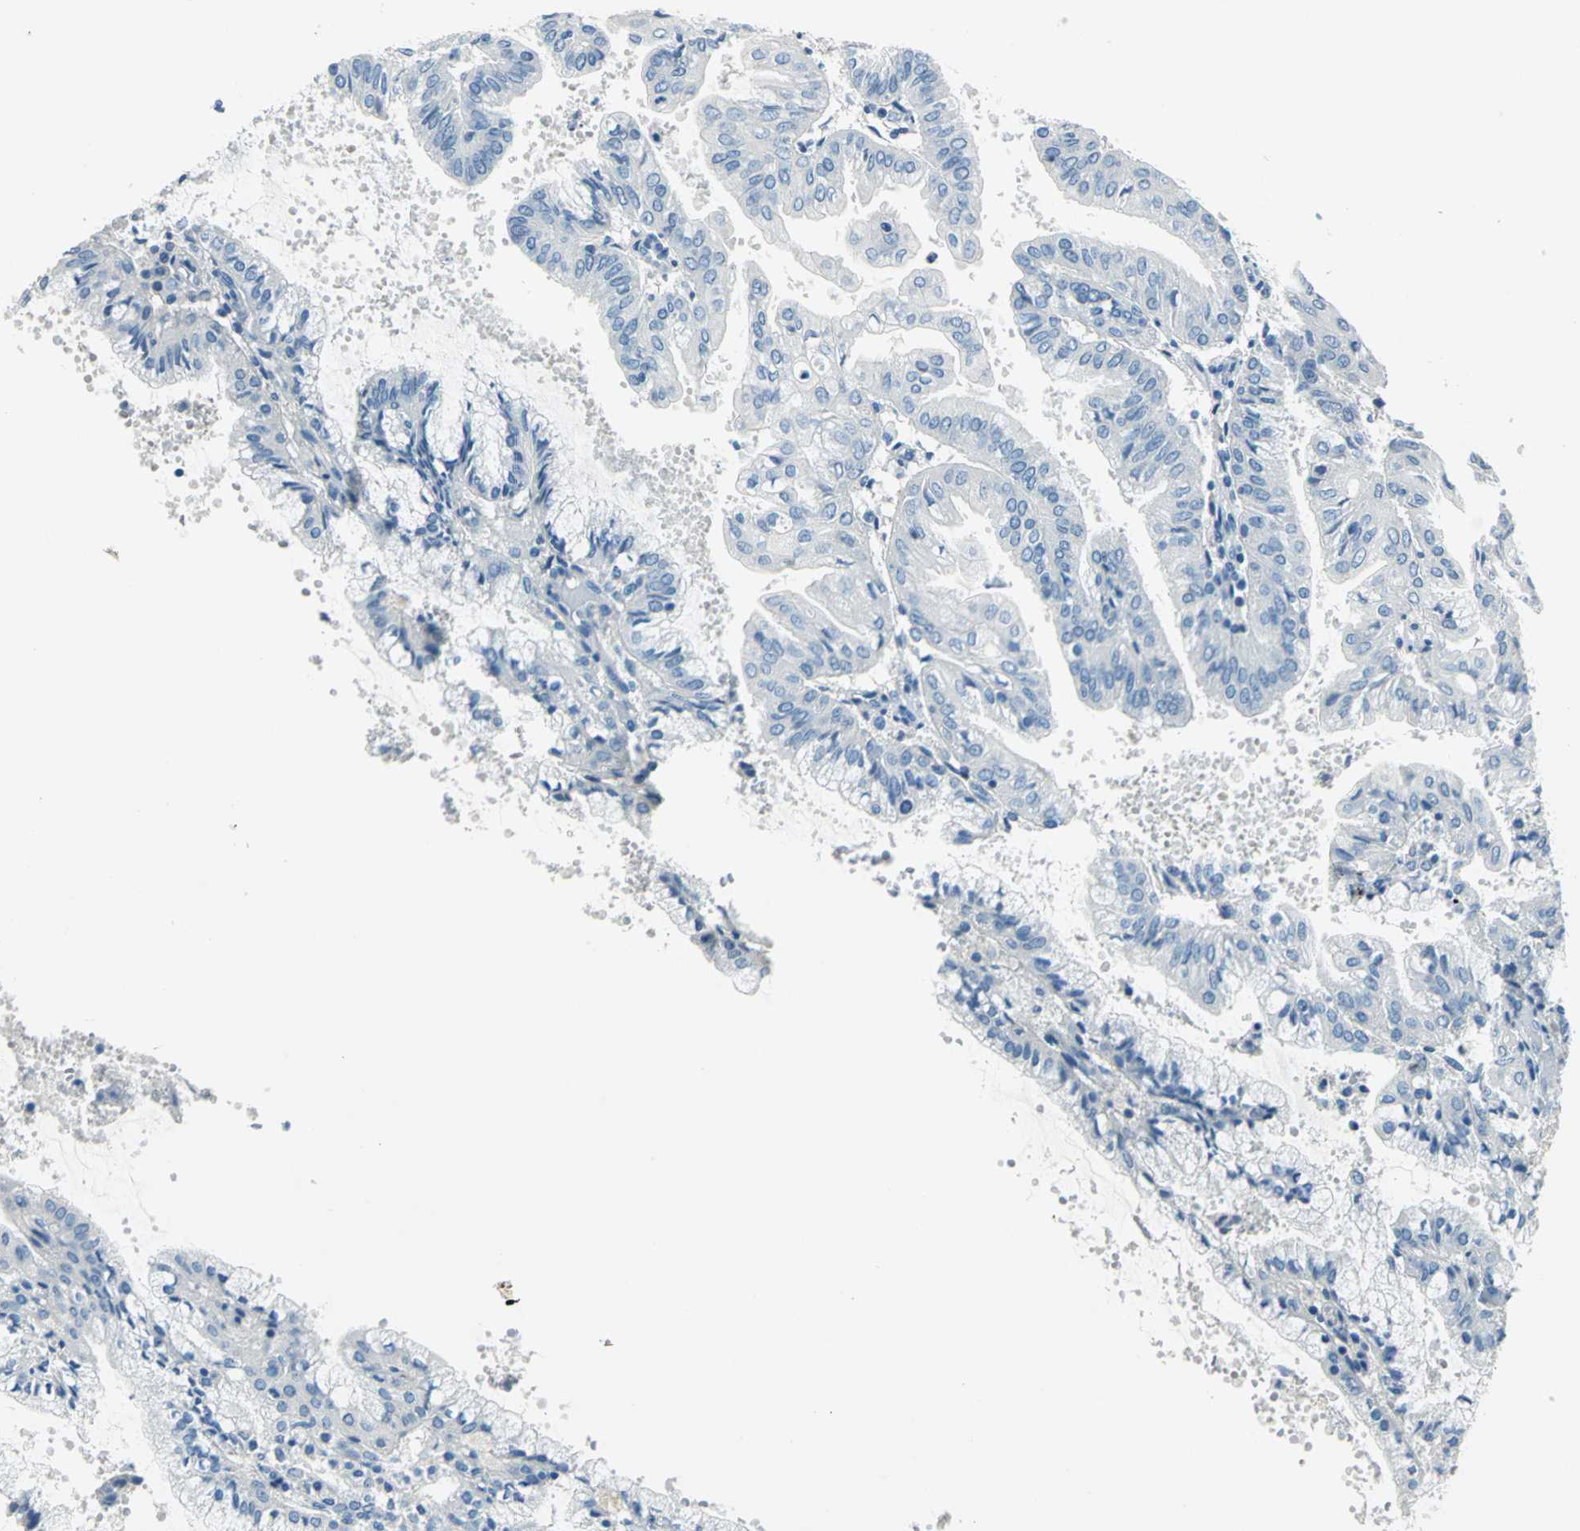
{"staining": {"intensity": "negative", "quantity": "none", "location": "none"}, "tissue": "endometrial cancer", "cell_type": "Tumor cells", "image_type": "cancer", "snomed": [{"axis": "morphology", "description": "Adenocarcinoma, NOS"}, {"axis": "topography", "description": "Endometrium"}], "caption": "Tumor cells show no significant staining in adenocarcinoma (endometrial). Nuclei are stained in blue.", "gene": "UCHL1", "patient": {"sex": "female", "age": 63}}